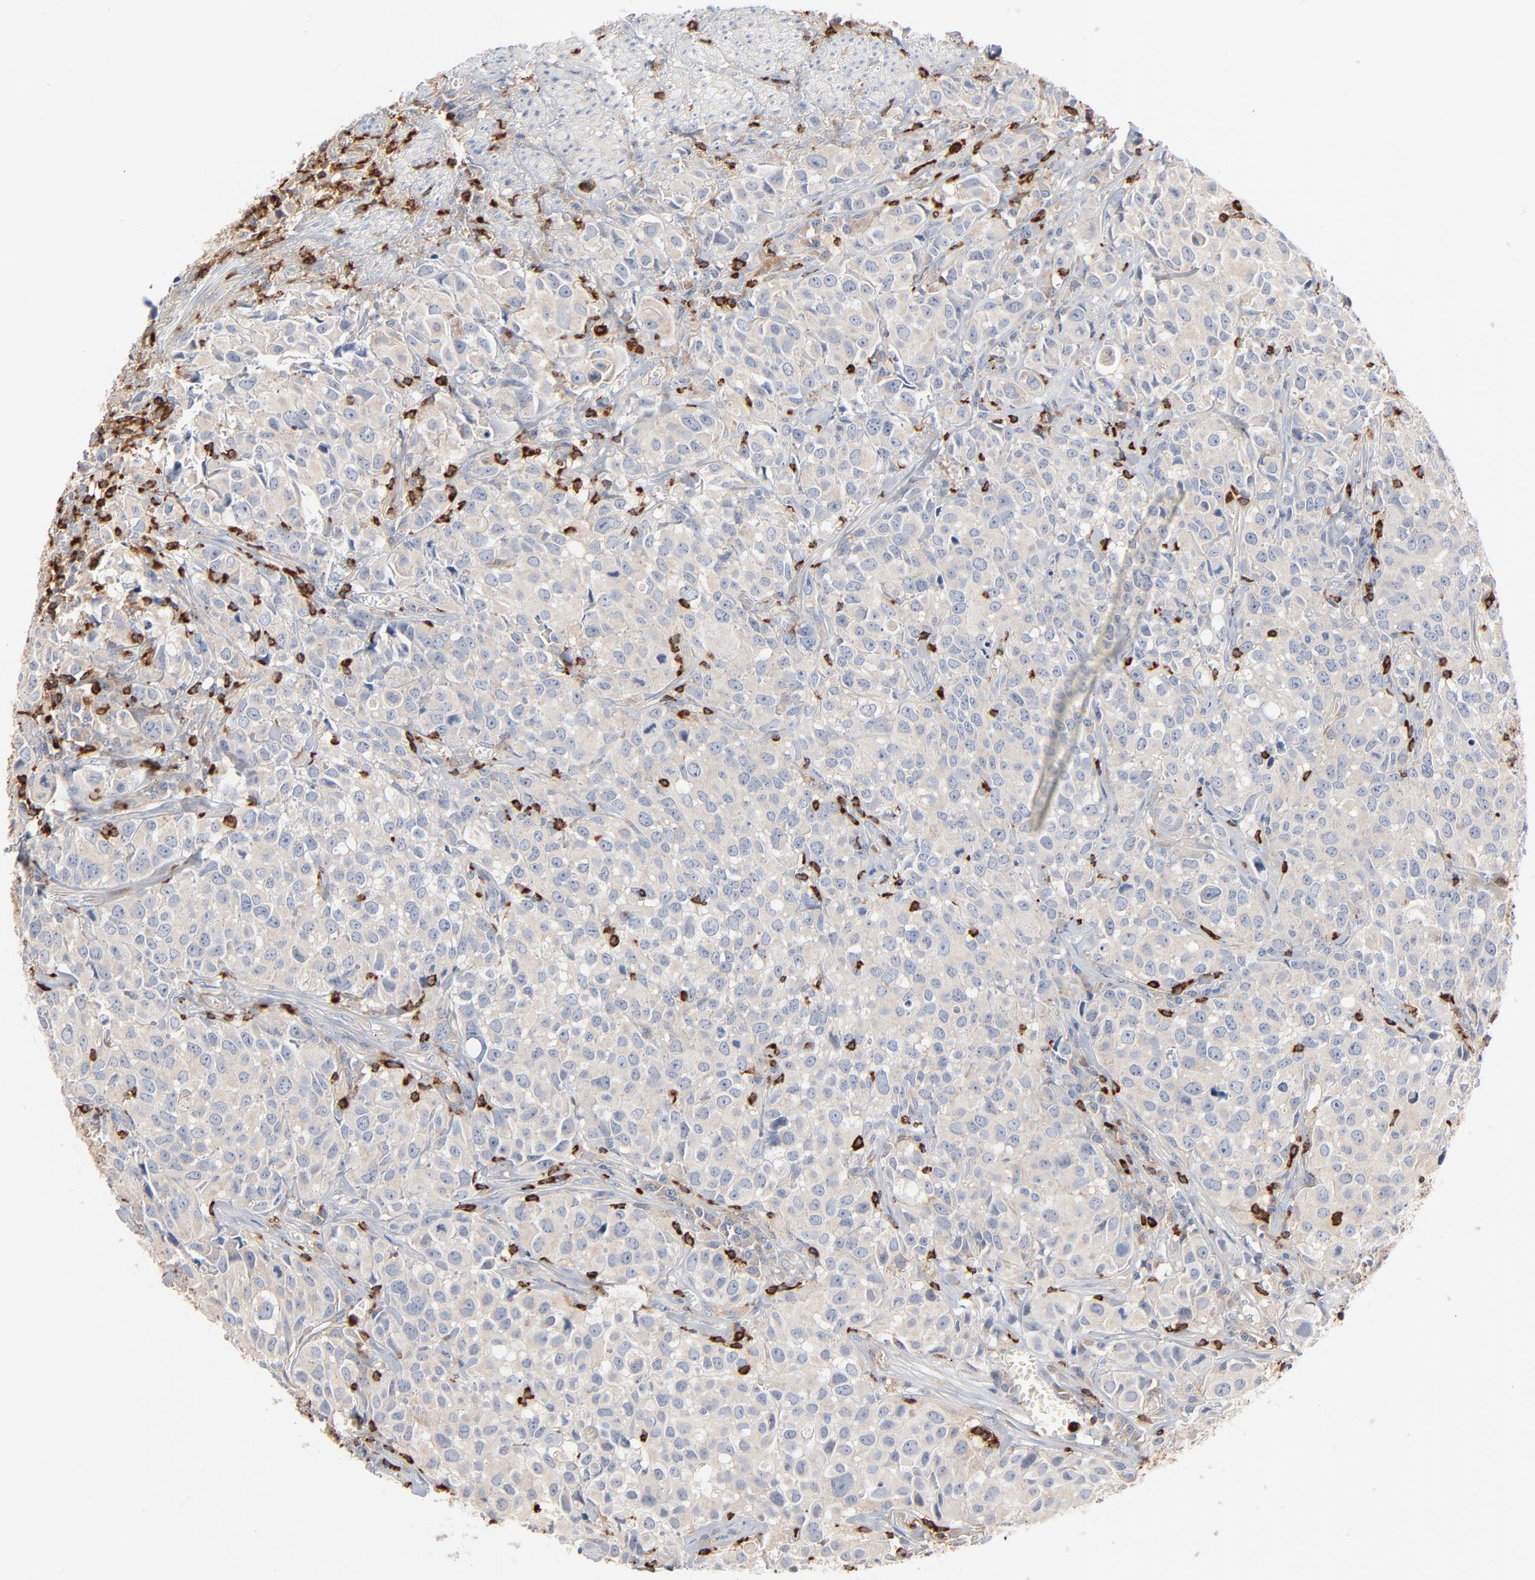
{"staining": {"intensity": "weak", "quantity": ">75%", "location": "cytoplasmic/membranous"}, "tissue": "urothelial cancer", "cell_type": "Tumor cells", "image_type": "cancer", "snomed": [{"axis": "morphology", "description": "Urothelial carcinoma, High grade"}, {"axis": "topography", "description": "Urinary bladder"}], "caption": "DAB (3,3'-diaminobenzidine) immunohistochemical staining of human urothelial cancer reveals weak cytoplasmic/membranous protein expression in about >75% of tumor cells.", "gene": "SH3KBP1", "patient": {"sex": "female", "age": 75}}